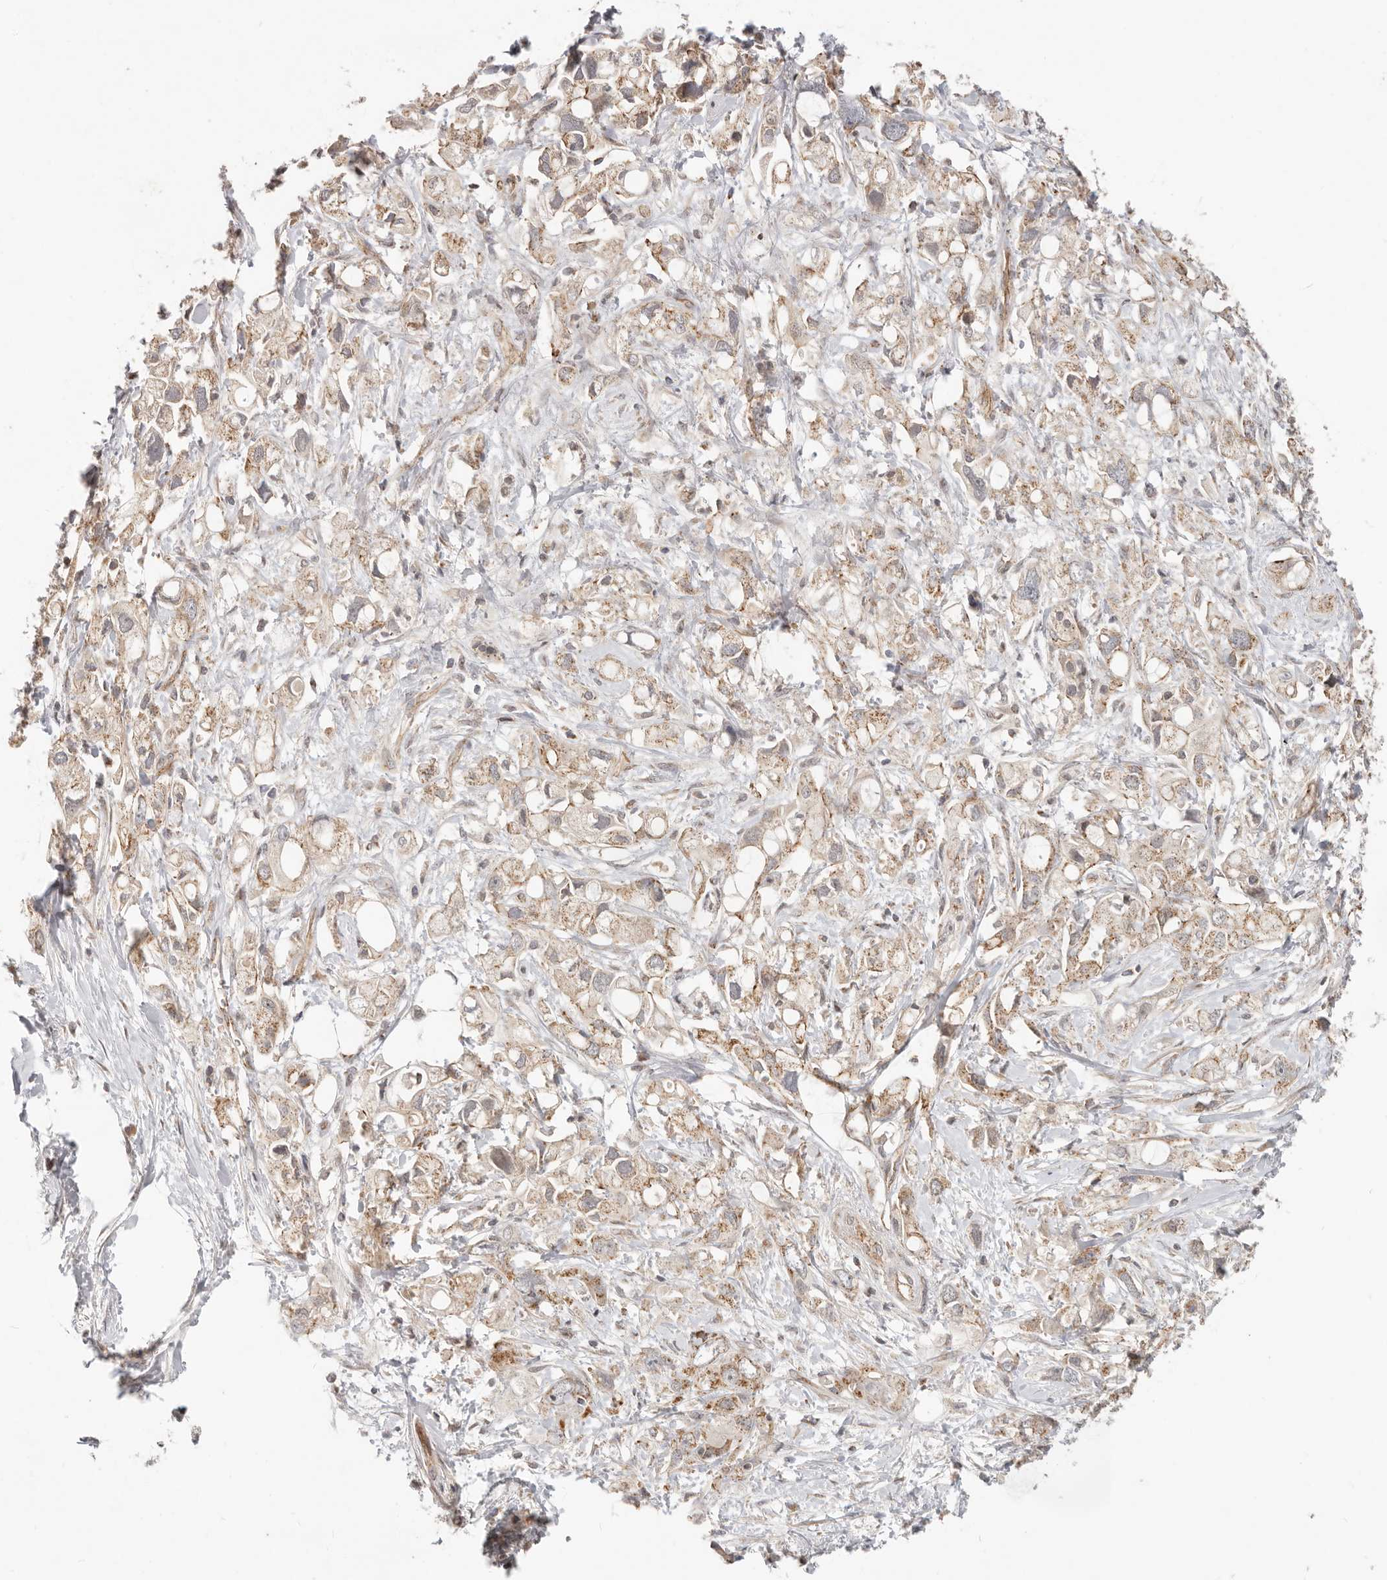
{"staining": {"intensity": "weak", "quantity": ">75%", "location": "cytoplasmic/membranous"}, "tissue": "pancreatic cancer", "cell_type": "Tumor cells", "image_type": "cancer", "snomed": [{"axis": "morphology", "description": "Adenocarcinoma, NOS"}, {"axis": "topography", "description": "Pancreas"}], "caption": "DAB immunohistochemical staining of pancreatic adenocarcinoma shows weak cytoplasmic/membranous protein positivity in about >75% of tumor cells.", "gene": "USP49", "patient": {"sex": "female", "age": 56}}